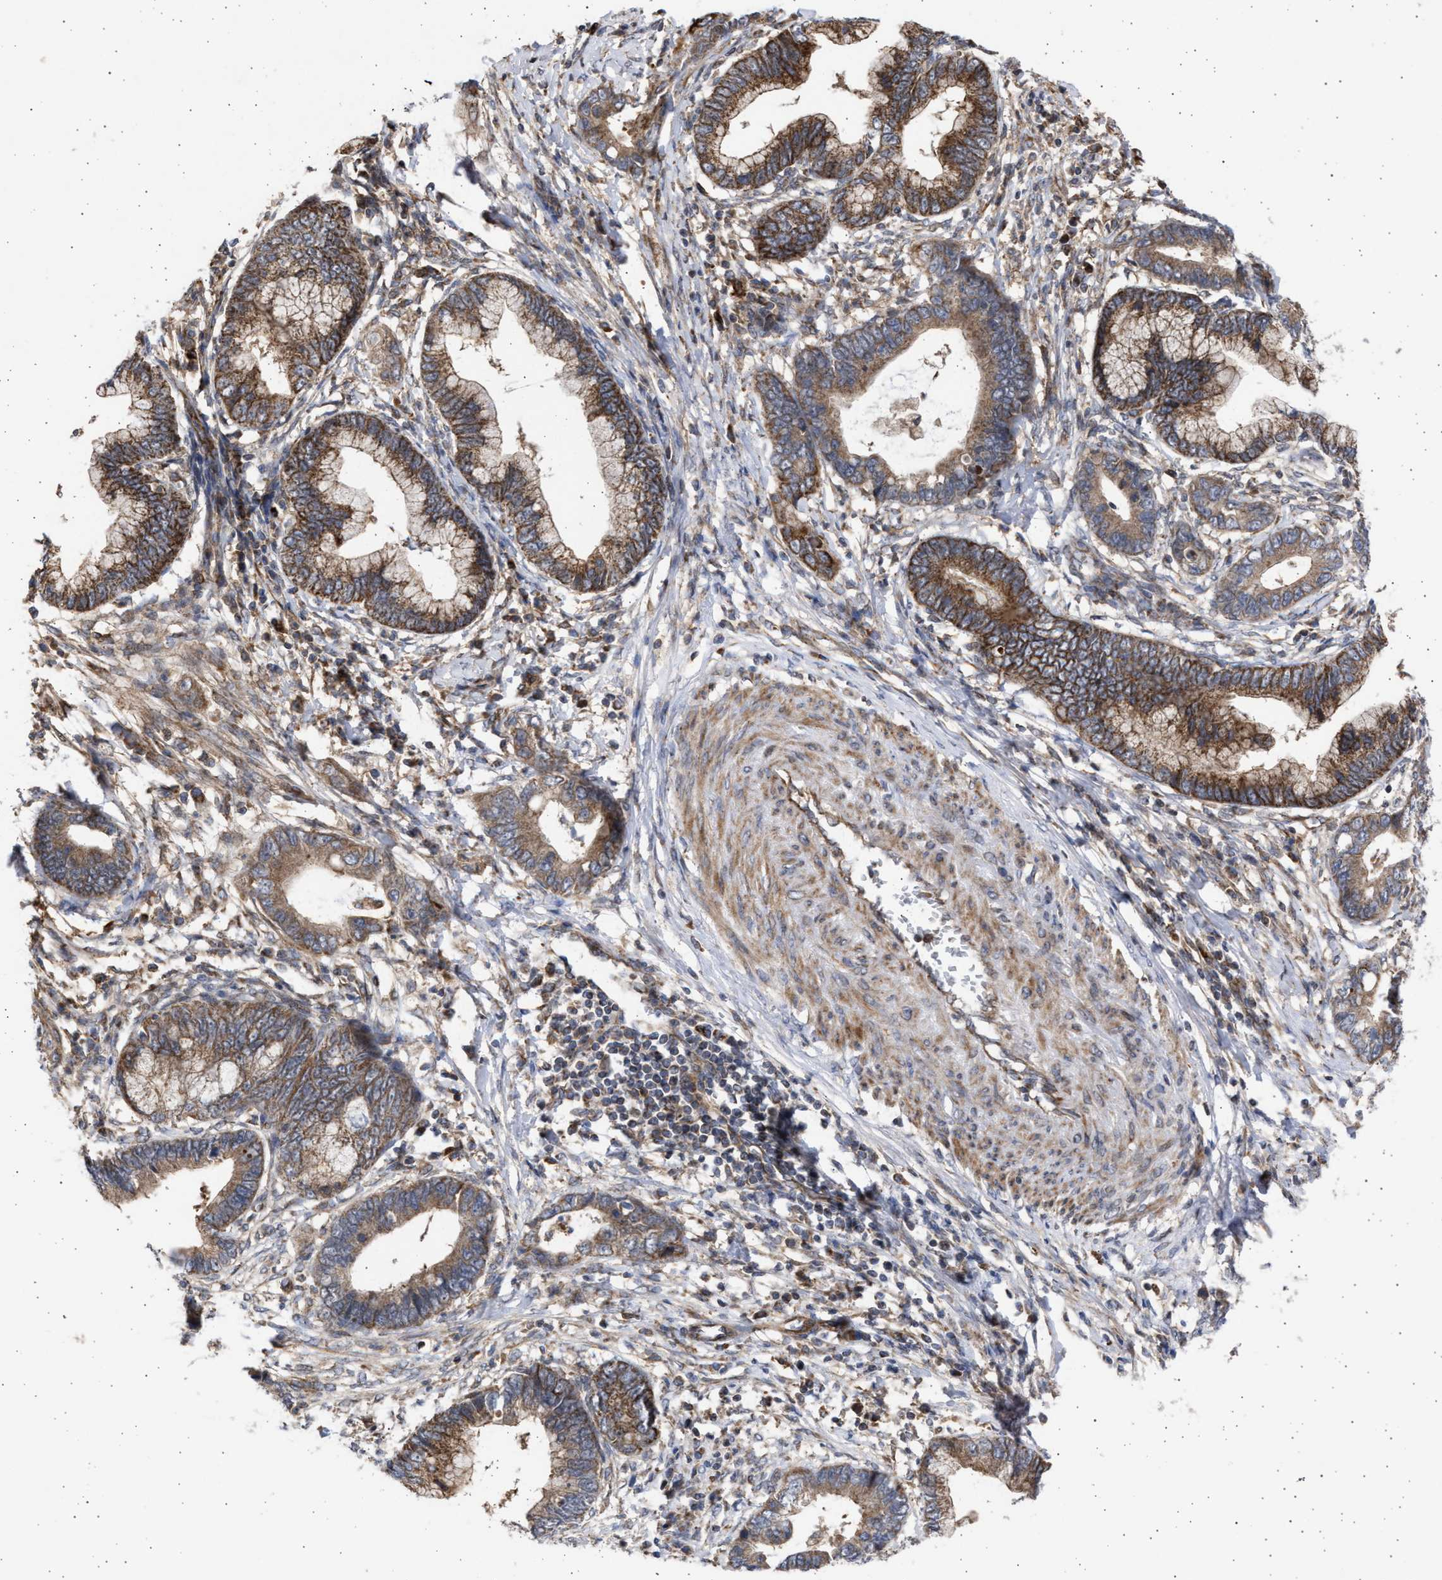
{"staining": {"intensity": "strong", "quantity": "25%-75%", "location": "cytoplasmic/membranous"}, "tissue": "cervical cancer", "cell_type": "Tumor cells", "image_type": "cancer", "snomed": [{"axis": "morphology", "description": "Adenocarcinoma, NOS"}, {"axis": "topography", "description": "Cervix"}], "caption": "The histopathology image displays immunohistochemical staining of cervical cancer (adenocarcinoma). There is strong cytoplasmic/membranous staining is seen in about 25%-75% of tumor cells.", "gene": "TTC19", "patient": {"sex": "female", "age": 44}}